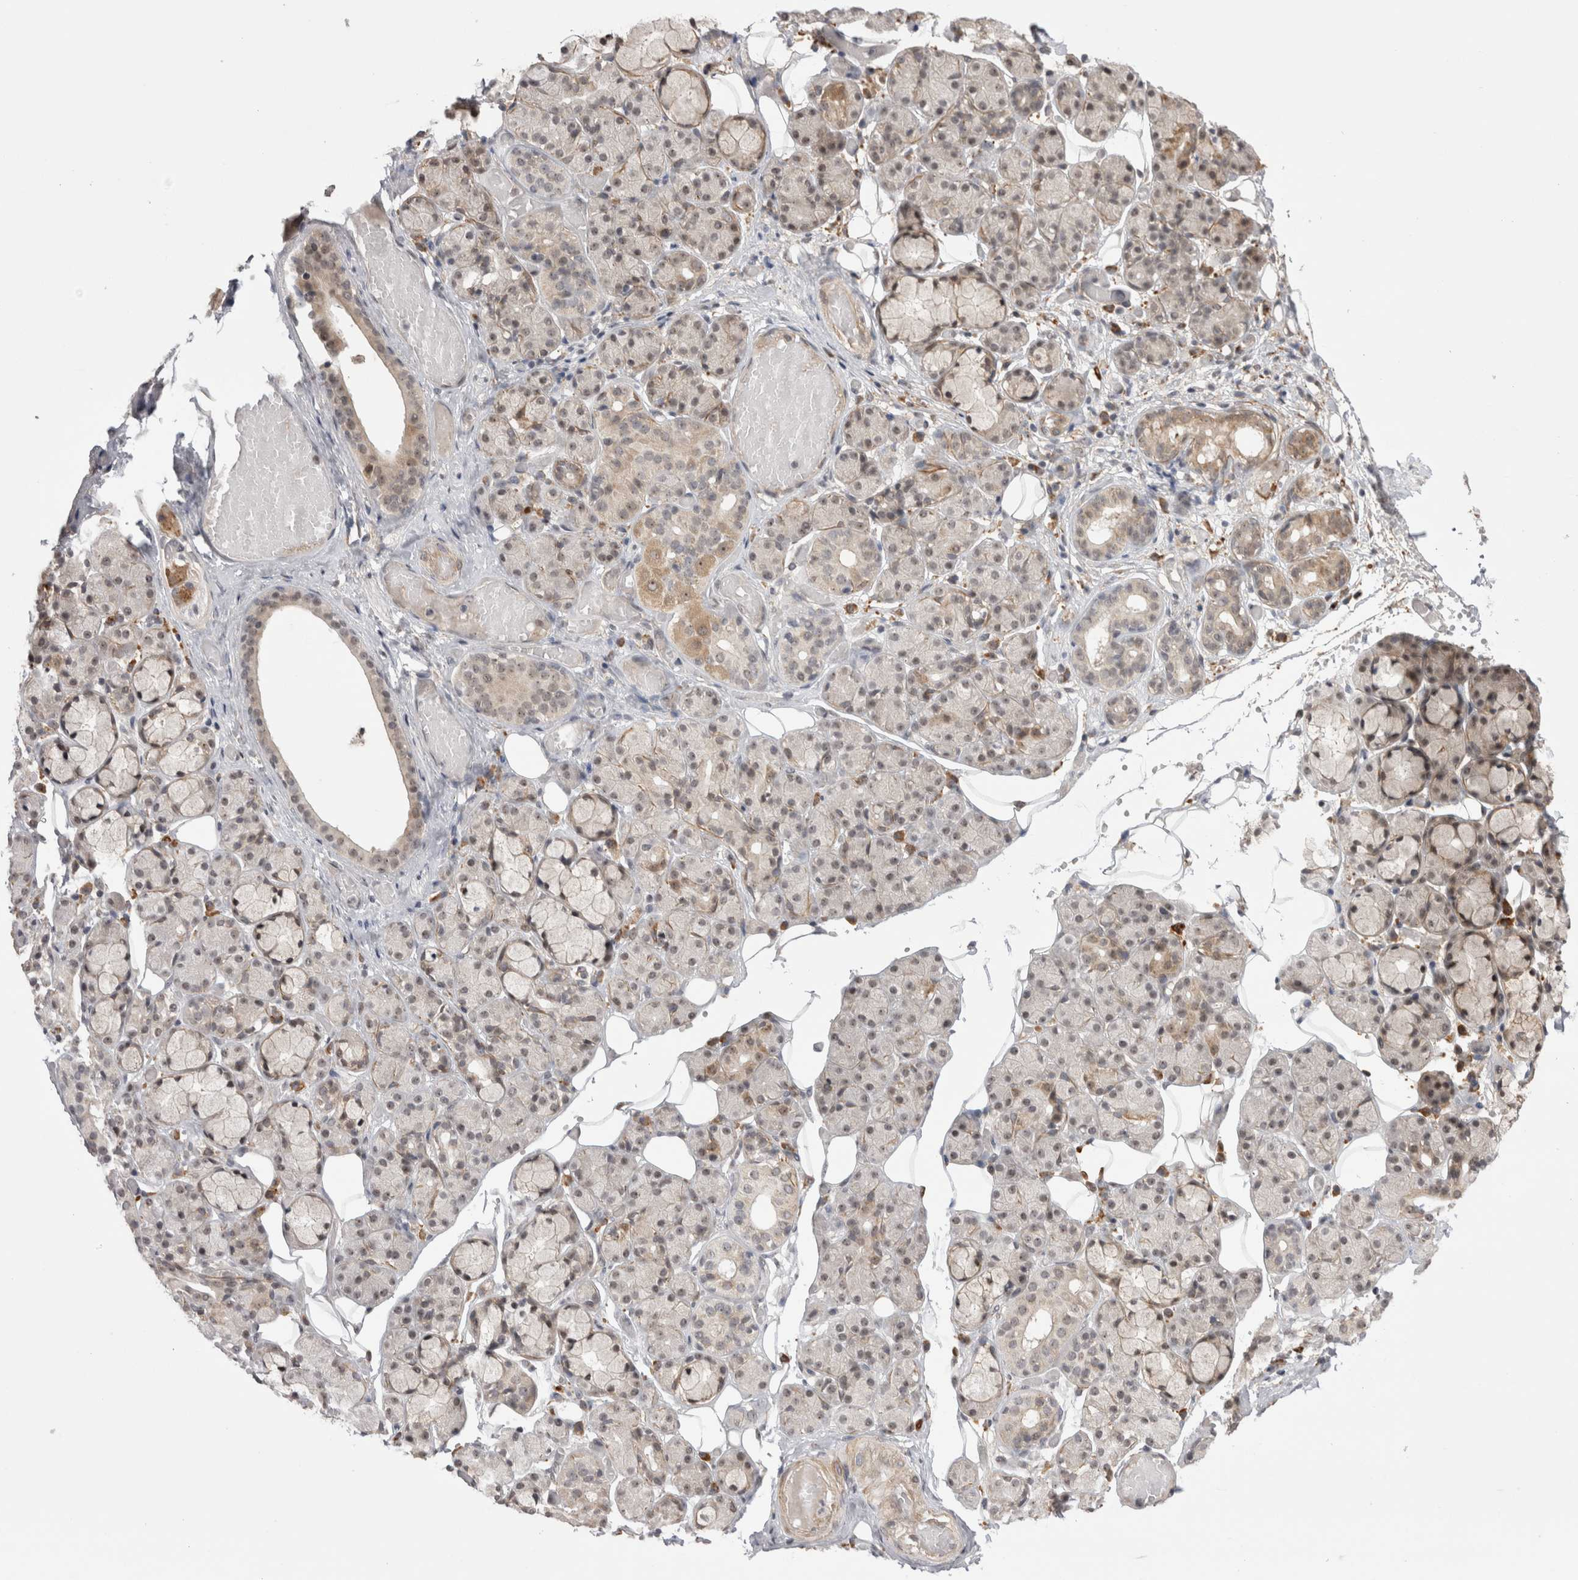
{"staining": {"intensity": "weak", "quantity": "25%-75%", "location": "cytoplasmic/membranous,nuclear"}, "tissue": "salivary gland", "cell_type": "Glandular cells", "image_type": "normal", "snomed": [{"axis": "morphology", "description": "Normal tissue, NOS"}, {"axis": "topography", "description": "Salivary gland"}], "caption": "This micrograph reveals immunohistochemistry staining of benign human salivary gland, with low weak cytoplasmic/membranous,nuclear expression in approximately 25%-75% of glandular cells.", "gene": "EXOSC4", "patient": {"sex": "male", "age": 63}}